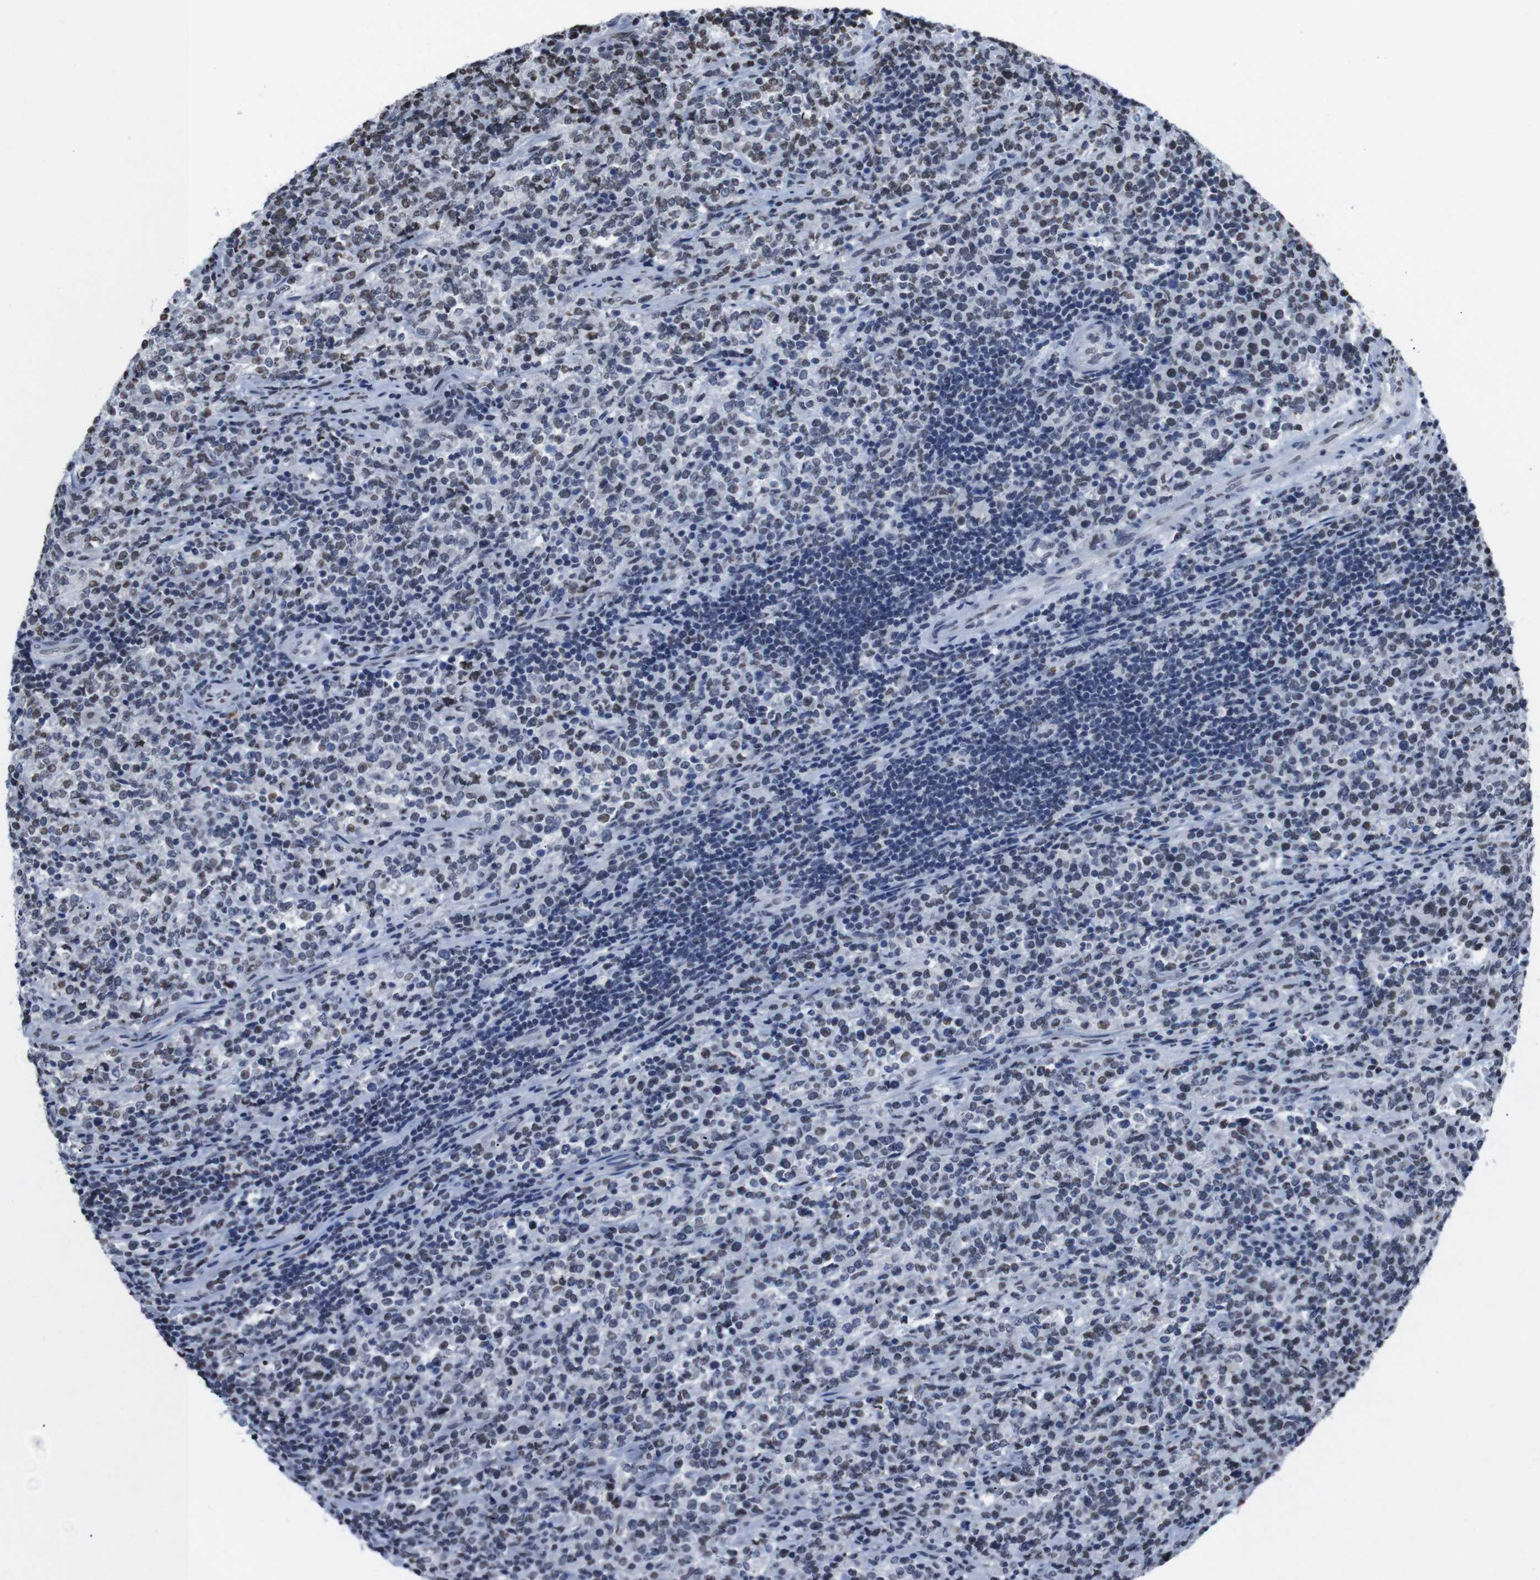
{"staining": {"intensity": "moderate", "quantity": "<25%", "location": "nuclear"}, "tissue": "lymphoma", "cell_type": "Tumor cells", "image_type": "cancer", "snomed": [{"axis": "morphology", "description": "Malignant lymphoma, non-Hodgkin's type, High grade"}, {"axis": "topography", "description": "Soft tissue"}], "caption": "A photomicrograph of lymphoma stained for a protein displays moderate nuclear brown staining in tumor cells.", "gene": "PIP4P2", "patient": {"sex": "male", "age": 18}}